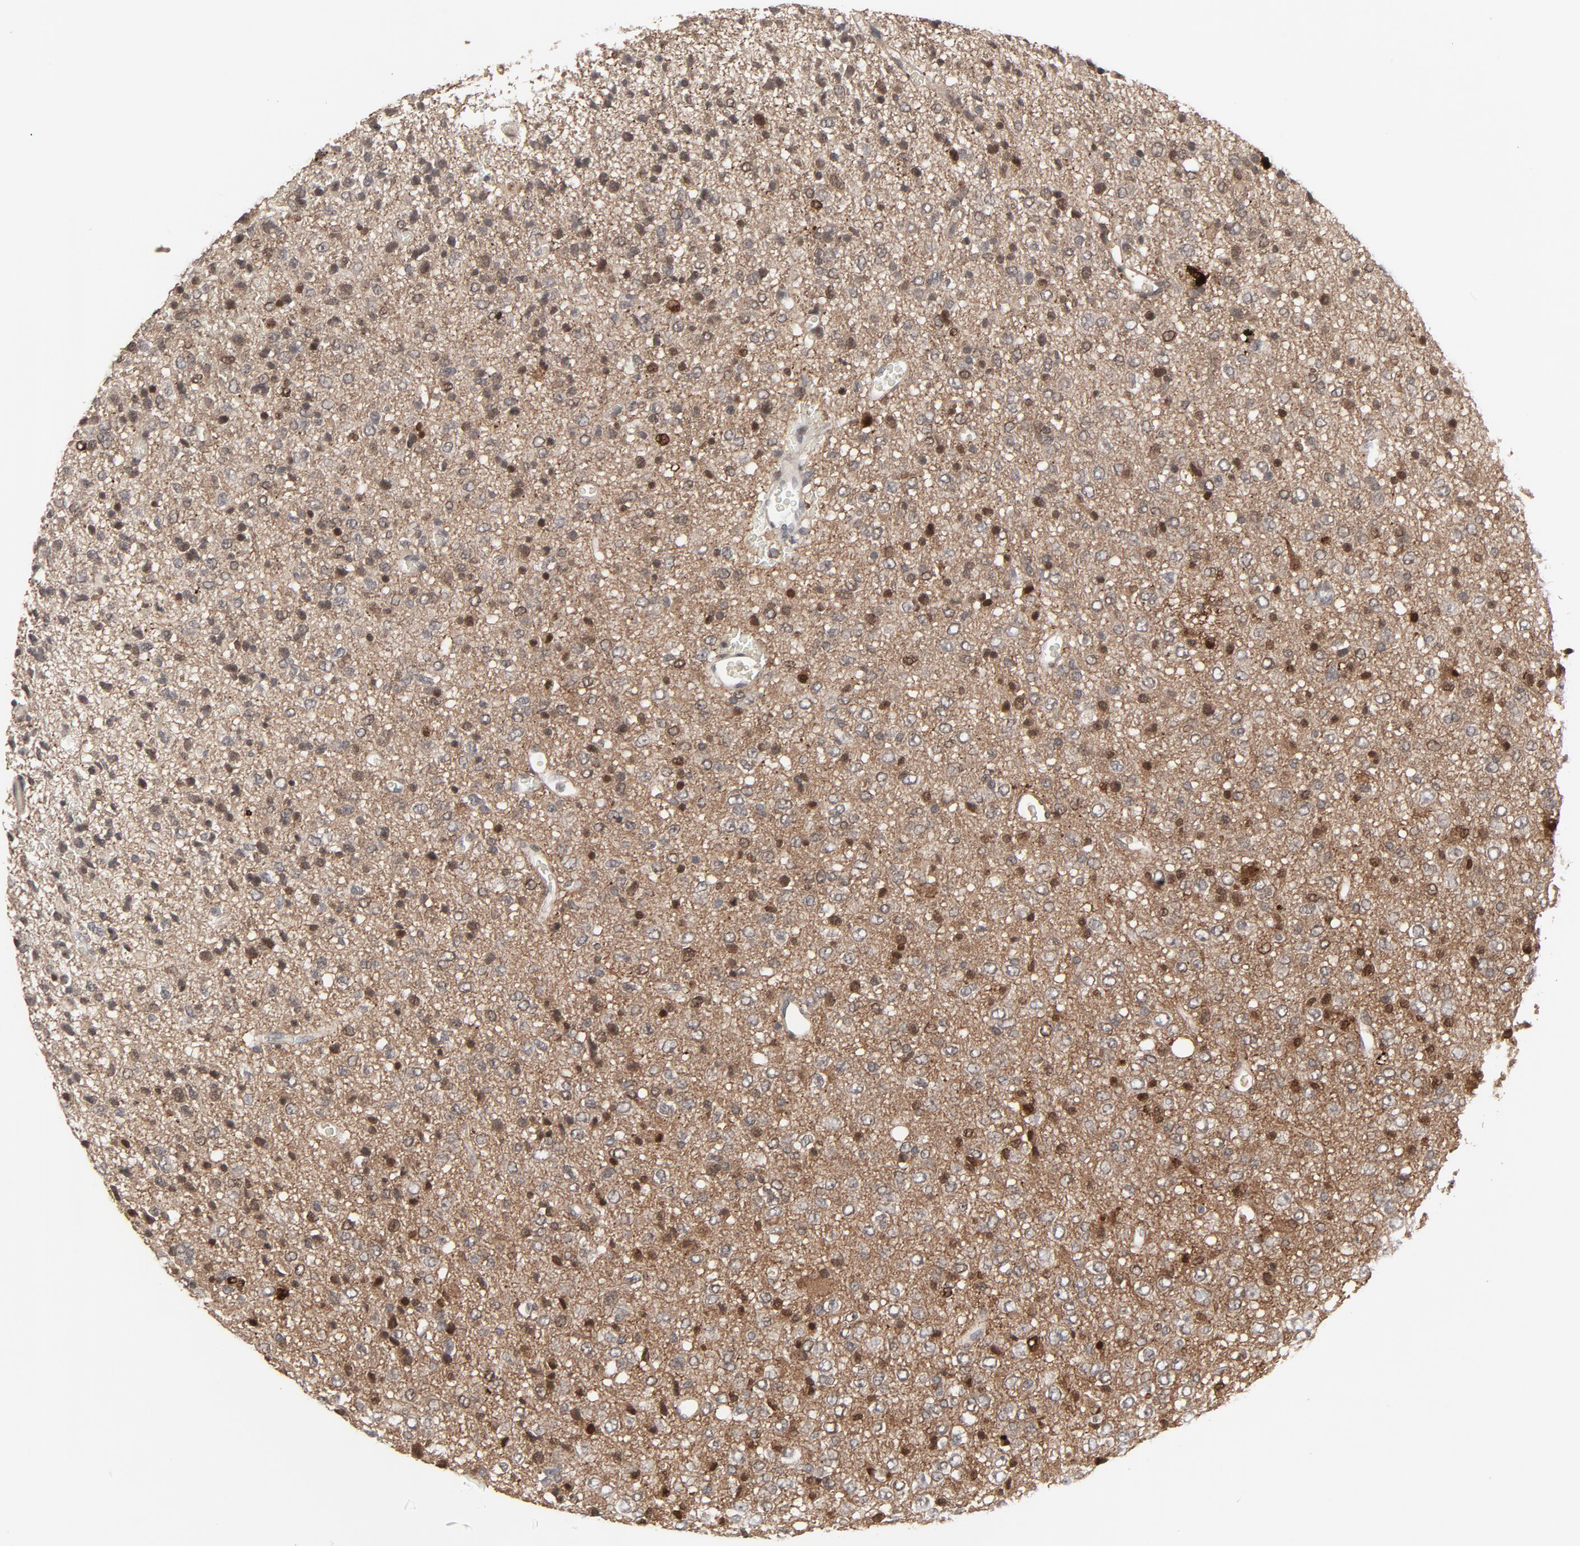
{"staining": {"intensity": "moderate", "quantity": ">75%", "location": "cytoplasmic/membranous,nuclear"}, "tissue": "glioma", "cell_type": "Tumor cells", "image_type": "cancer", "snomed": [{"axis": "morphology", "description": "Glioma, malignant, High grade"}, {"axis": "topography", "description": "pancreas cauda"}], "caption": "IHC (DAB) staining of malignant glioma (high-grade) reveals moderate cytoplasmic/membranous and nuclear protein expression in about >75% of tumor cells.", "gene": "MT3", "patient": {"sex": "male", "age": 60}}